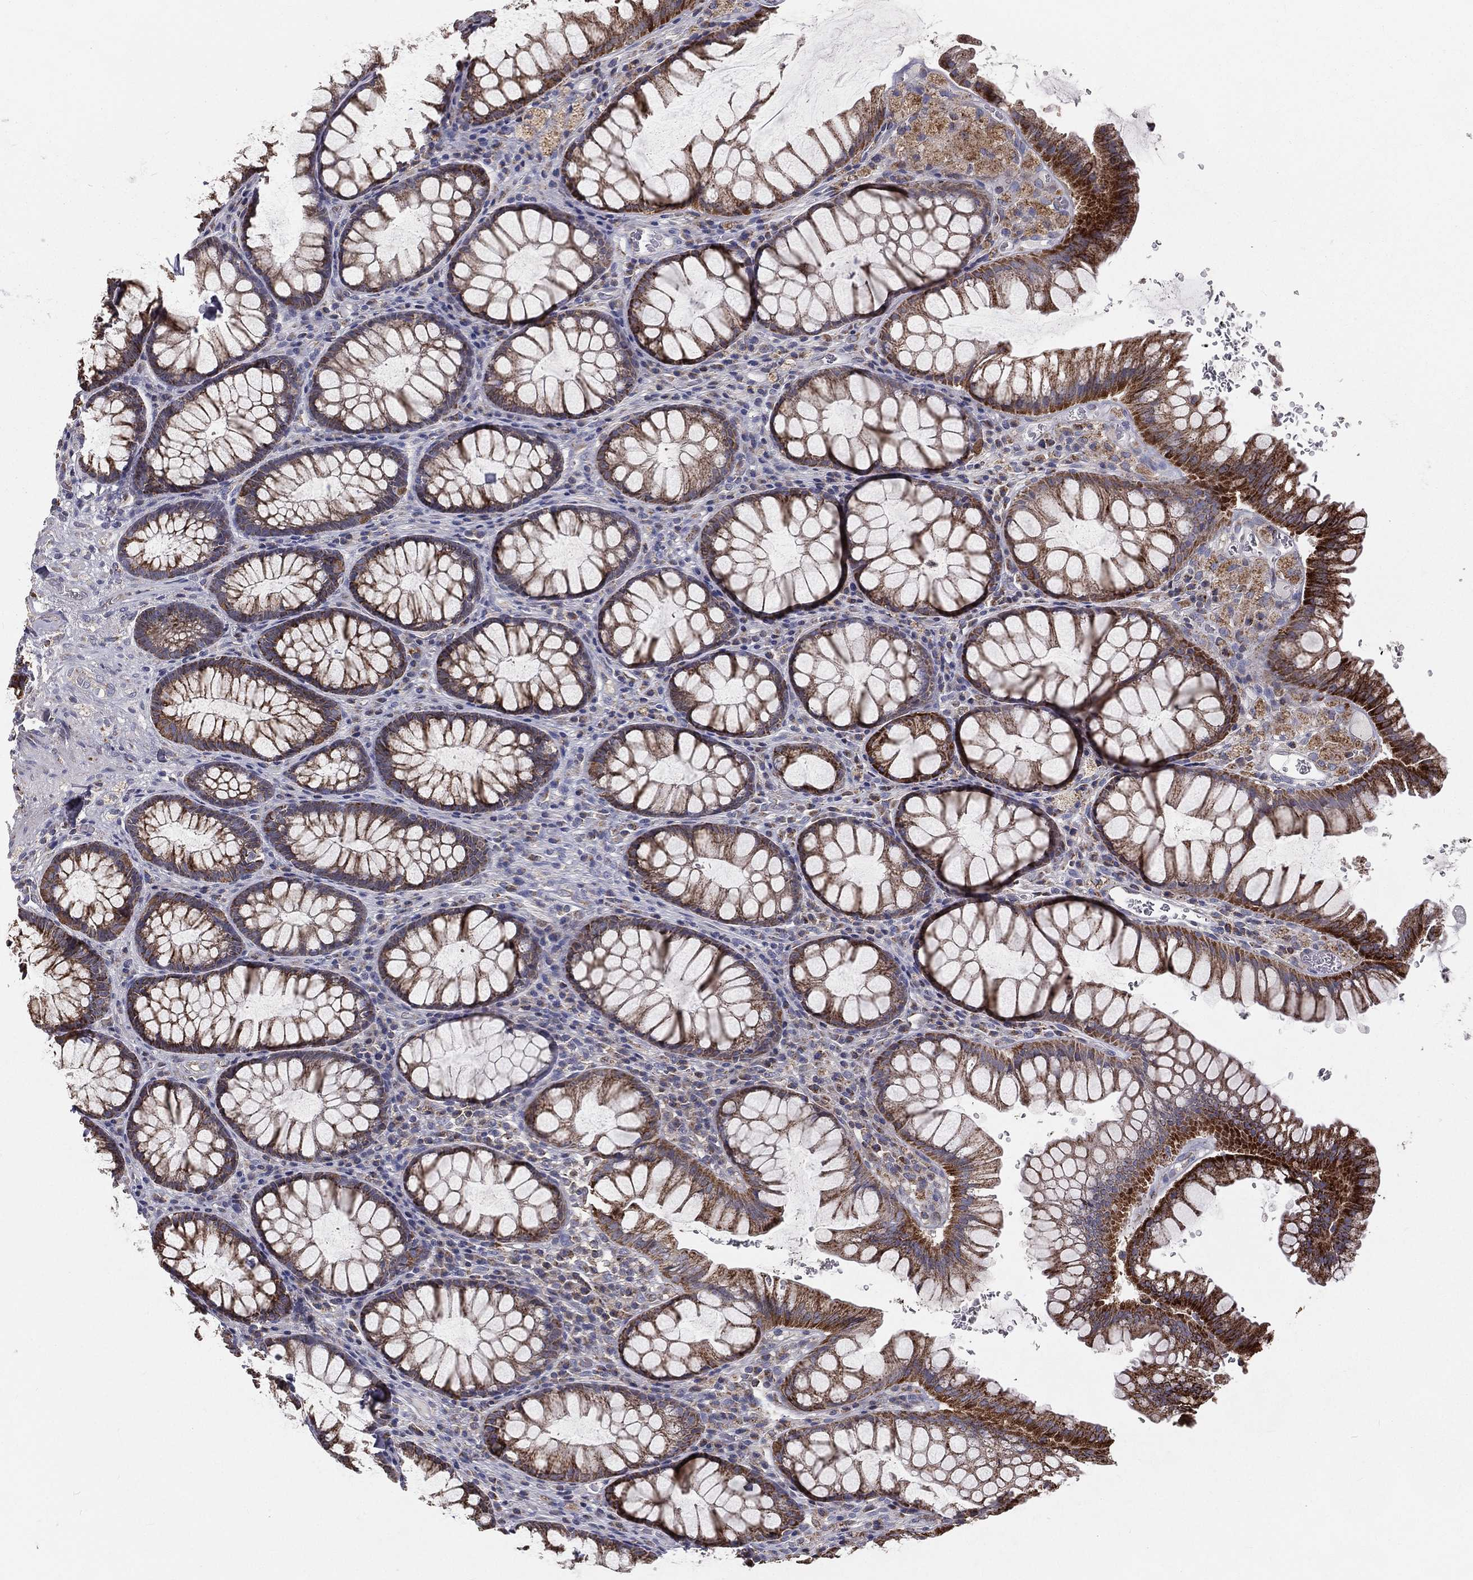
{"staining": {"intensity": "strong", "quantity": ">75%", "location": "cytoplasmic/membranous"}, "tissue": "rectum", "cell_type": "Glandular cells", "image_type": "normal", "snomed": [{"axis": "morphology", "description": "Normal tissue, NOS"}, {"axis": "topography", "description": "Rectum"}], "caption": "The histopathology image displays a brown stain indicating the presence of a protein in the cytoplasmic/membranous of glandular cells in rectum. (DAB = brown stain, brightfield microscopy at high magnification).", "gene": "HADH", "patient": {"sex": "female", "age": 68}}